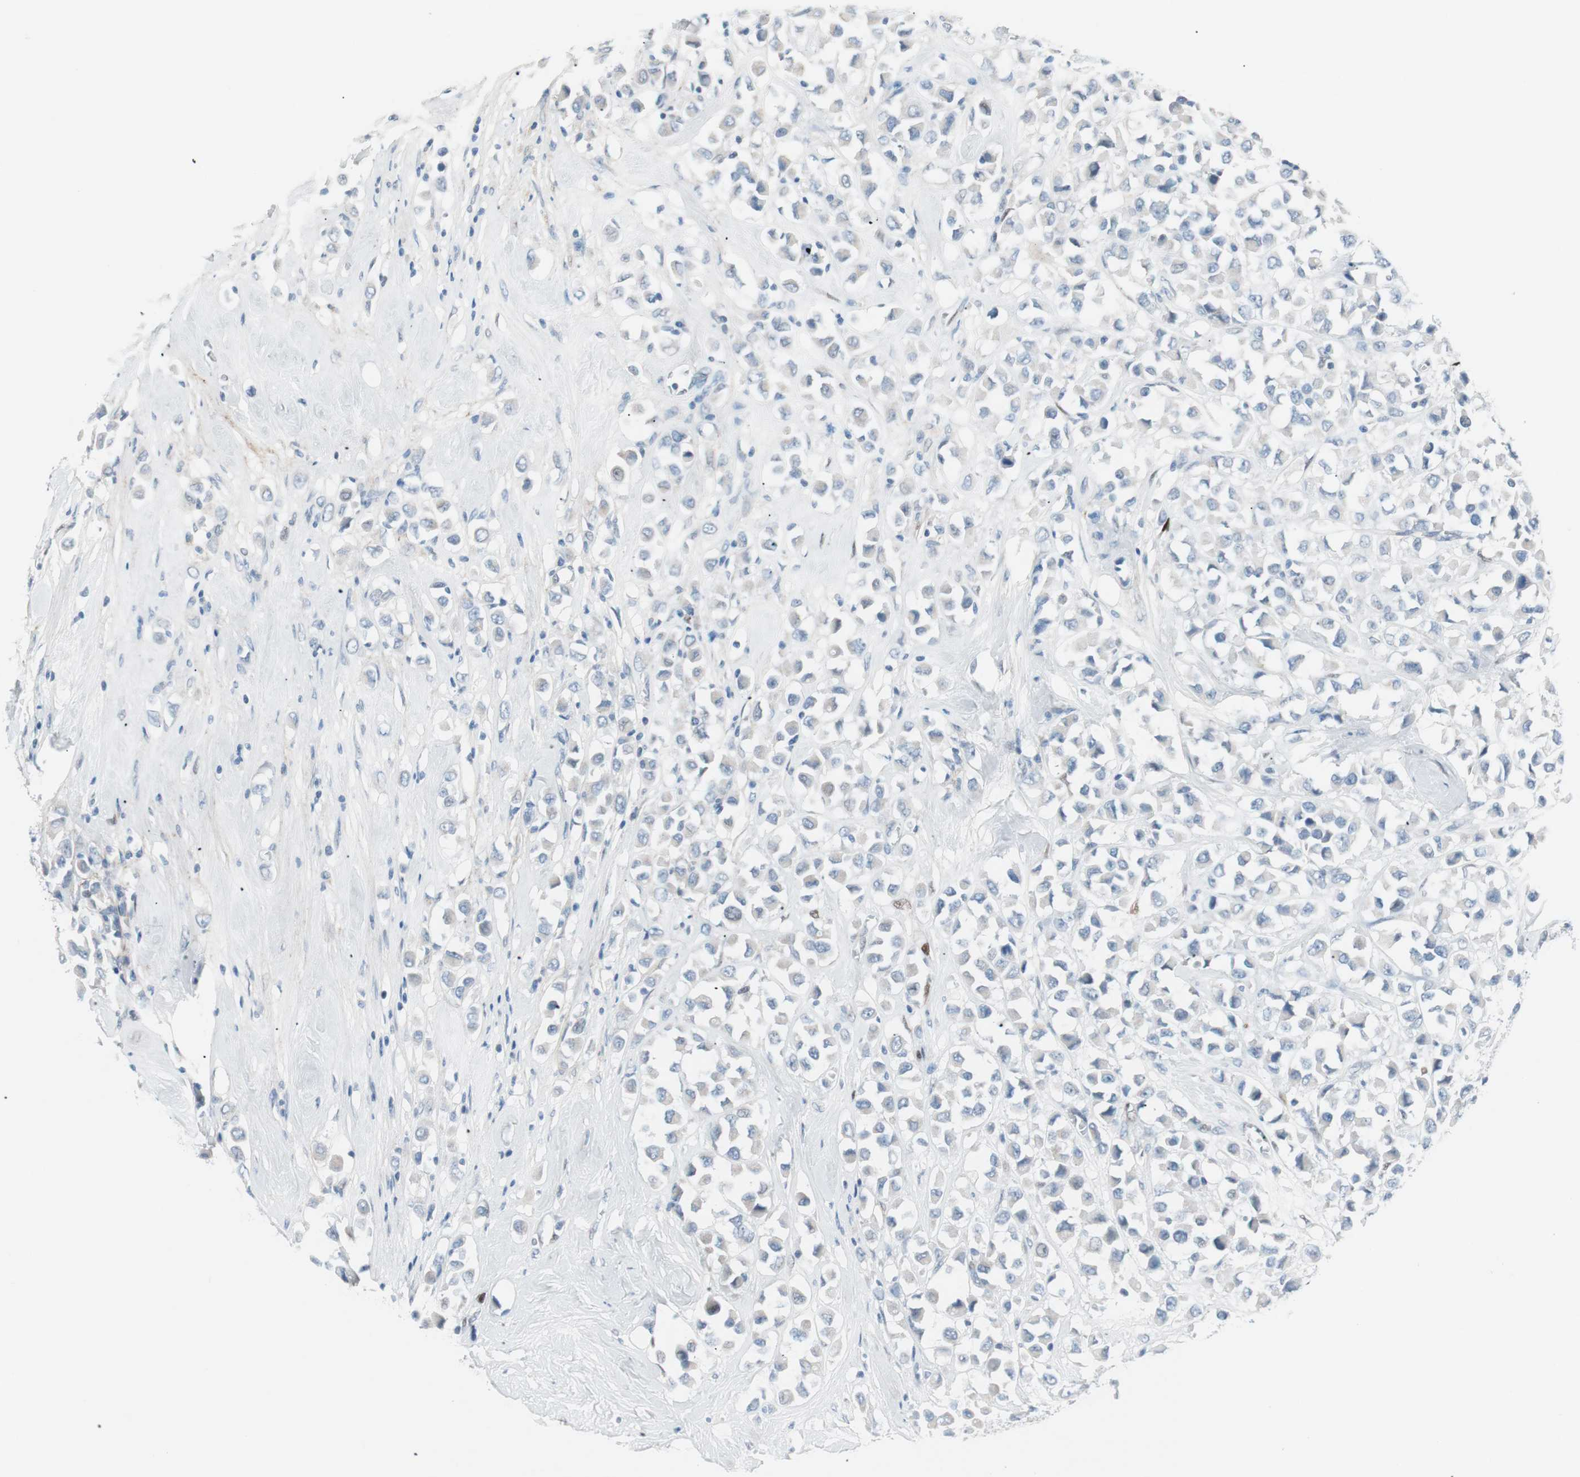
{"staining": {"intensity": "negative", "quantity": "none", "location": "none"}, "tissue": "breast cancer", "cell_type": "Tumor cells", "image_type": "cancer", "snomed": [{"axis": "morphology", "description": "Duct carcinoma"}, {"axis": "topography", "description": "Breast"}], "caption": "DAB immunohistochemical staining of breast cancer (intraductal carcinoma) exhibits no significant expression in tumor cells.", "gene": "FOSL1", "patient": {"sex": "female", "age": 61}}